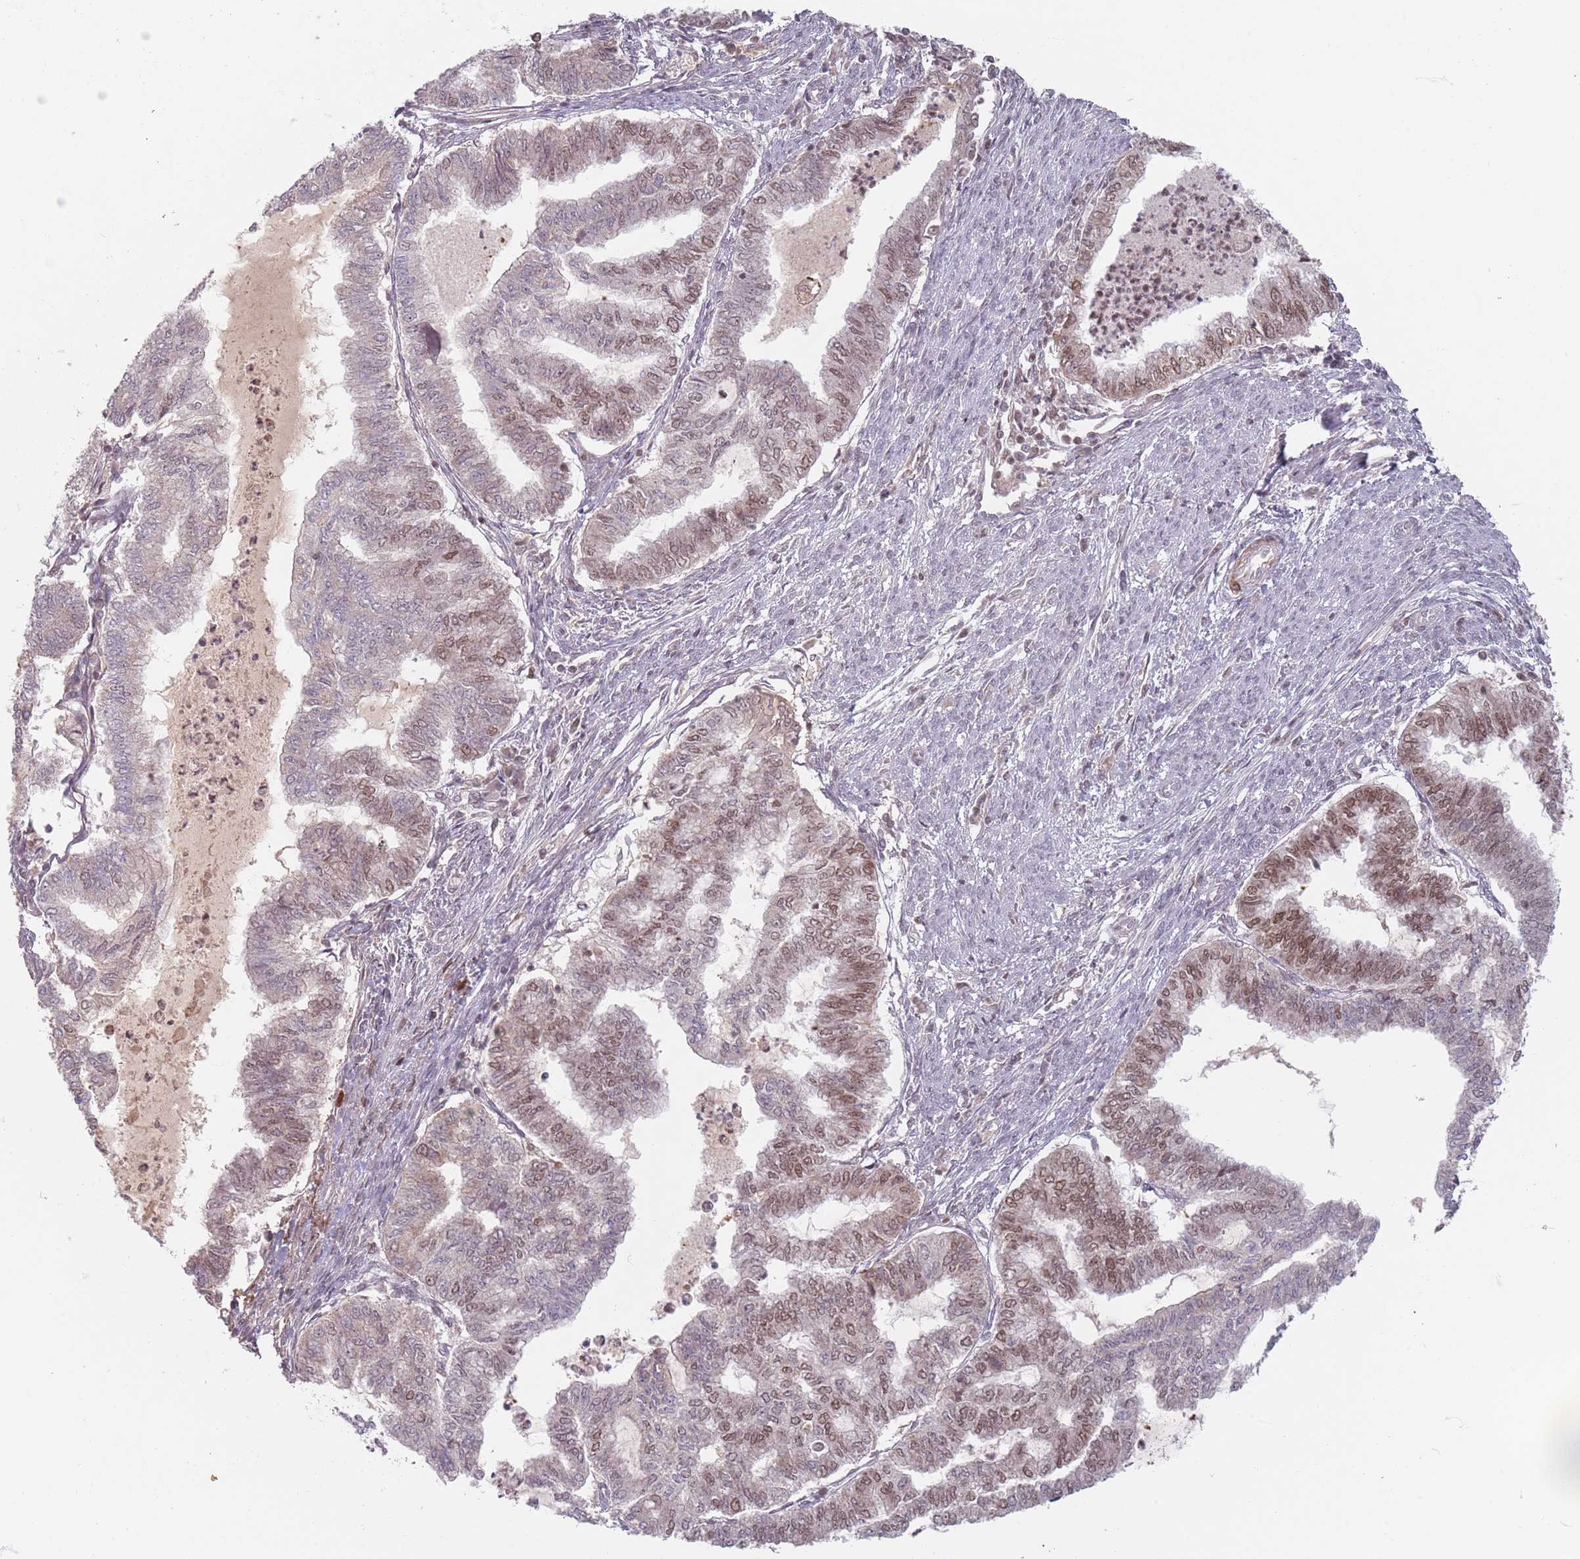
{"staining": {"intensity": "weak", "quantity": "25%-75%", "location": "cytoplasmic/membranous,nuclear"}, "tissue": "endometrial cancer", "cell_type": "Tumor cells", "image_type": "cancer", "snomed": [{"axis": "morphology", "description": "Adenocarcinoma, NOS"}, {"axis": "topography", "description": "Endometrium"}], "caption": "Endometrial adenocarcinoma stained for a protein shows weak cytoplasmic/membranous and nuclear positivity in tumor cells.", "gene": "NUP50", "patient": {"sex": "female", "age": 79}}